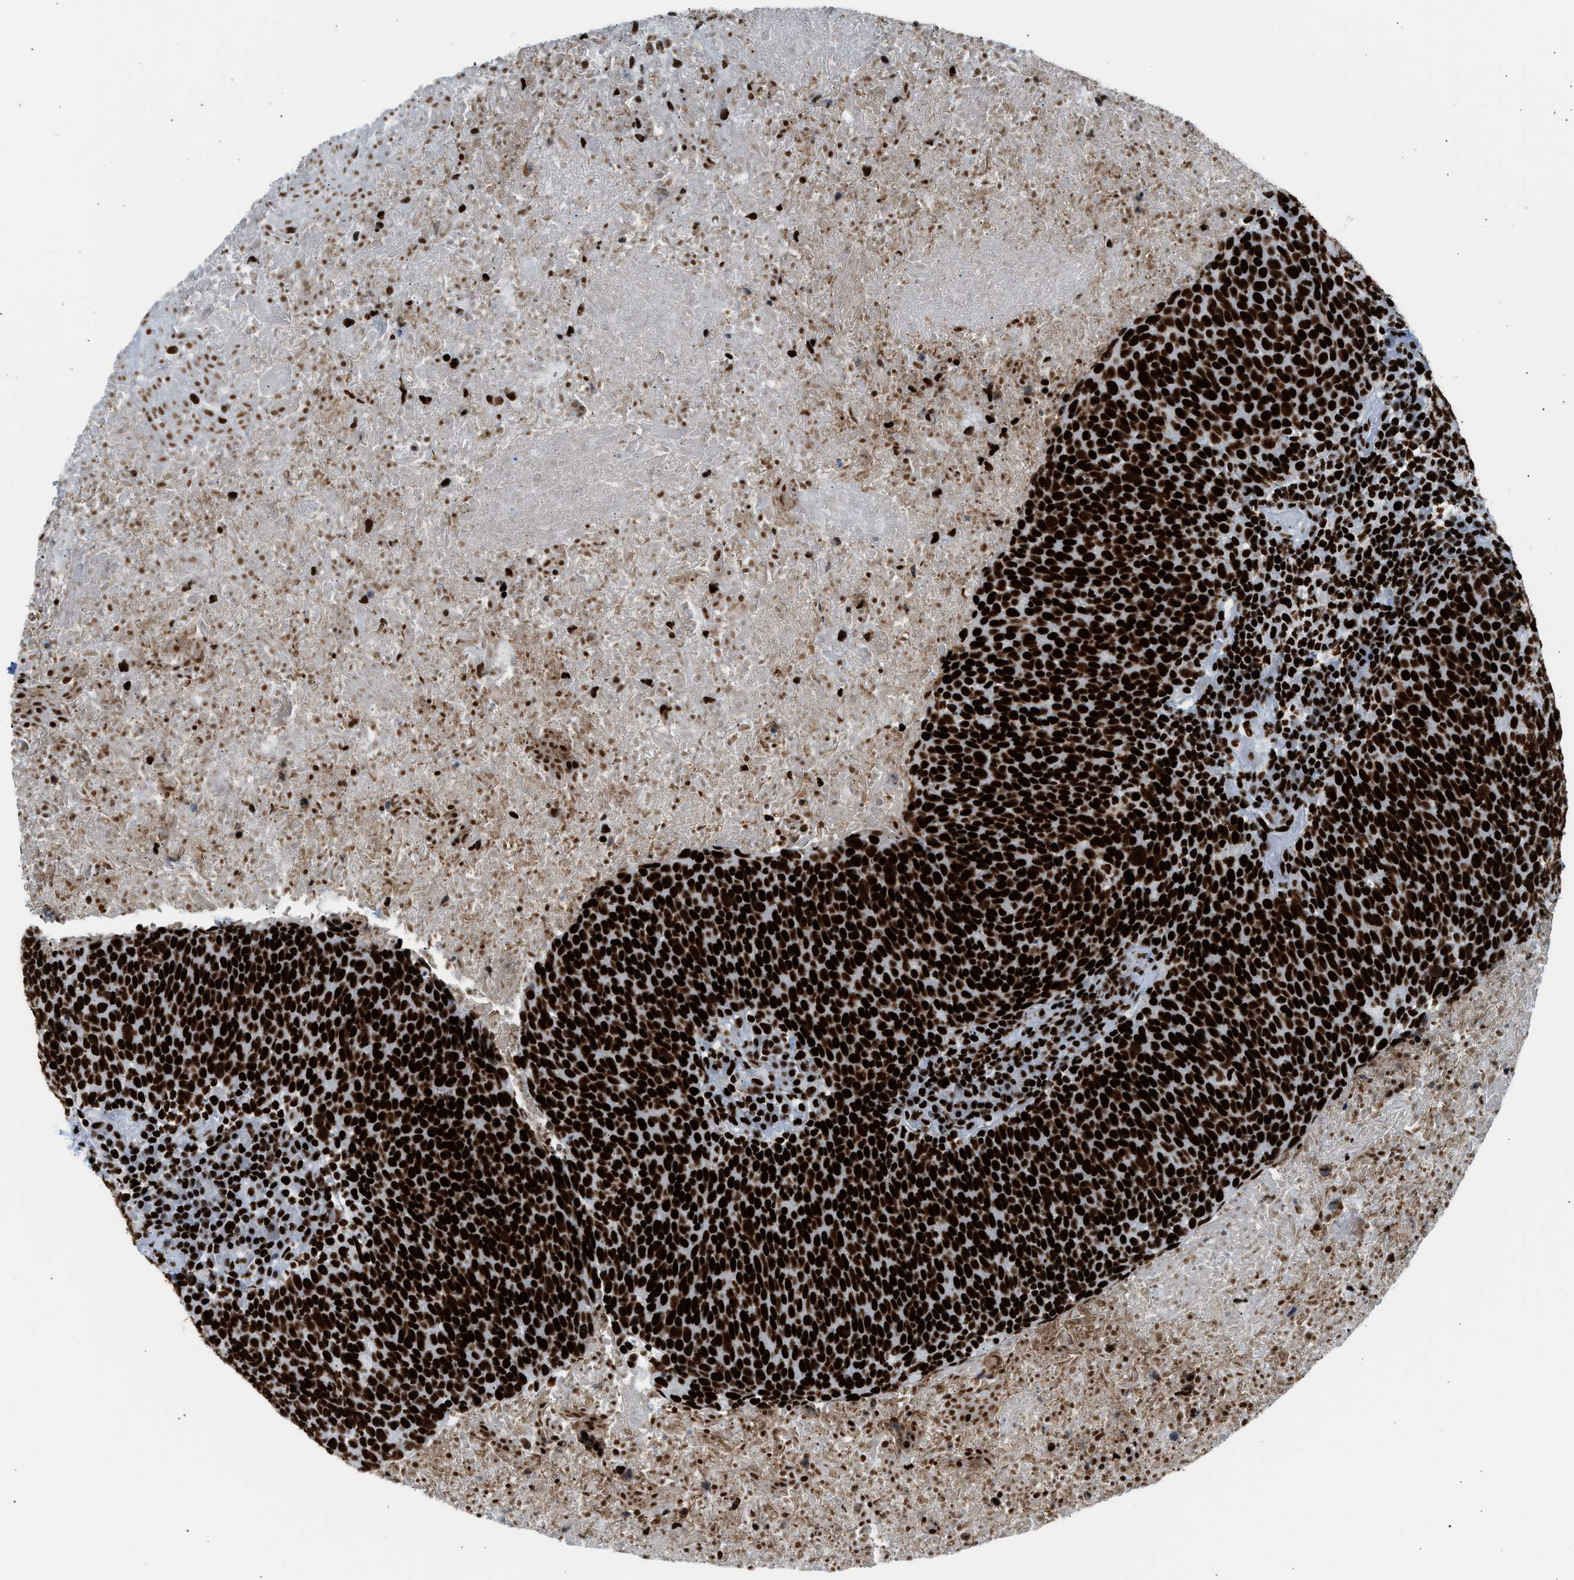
{"staining": {"intensity": "strong", "quantity": ">75%", "location": "nuclear"}, "tissue": "head and neck cancer", "cell_type": "Tumor cells", "image_type": "cancer", "snomed": [{"axis": "morphology", "description": "Squamous cell carcinoma, NOS"}, {"axis": "morphology", "description": "Squamous cell carcinoma, metastatic, NOS"}, {"axis": "topography", "description": "Lymph node"}, {"axis": "topography", "description": "Head-Neck"}], "caption": "Head and neck squamous cell carcinoma tissue displays strong nuclear positivity in about >75% of tumor cells, visualized by immunohistochemistry.", "gene": "PIF1", "patient": {"sex": "male", "age": 62}}